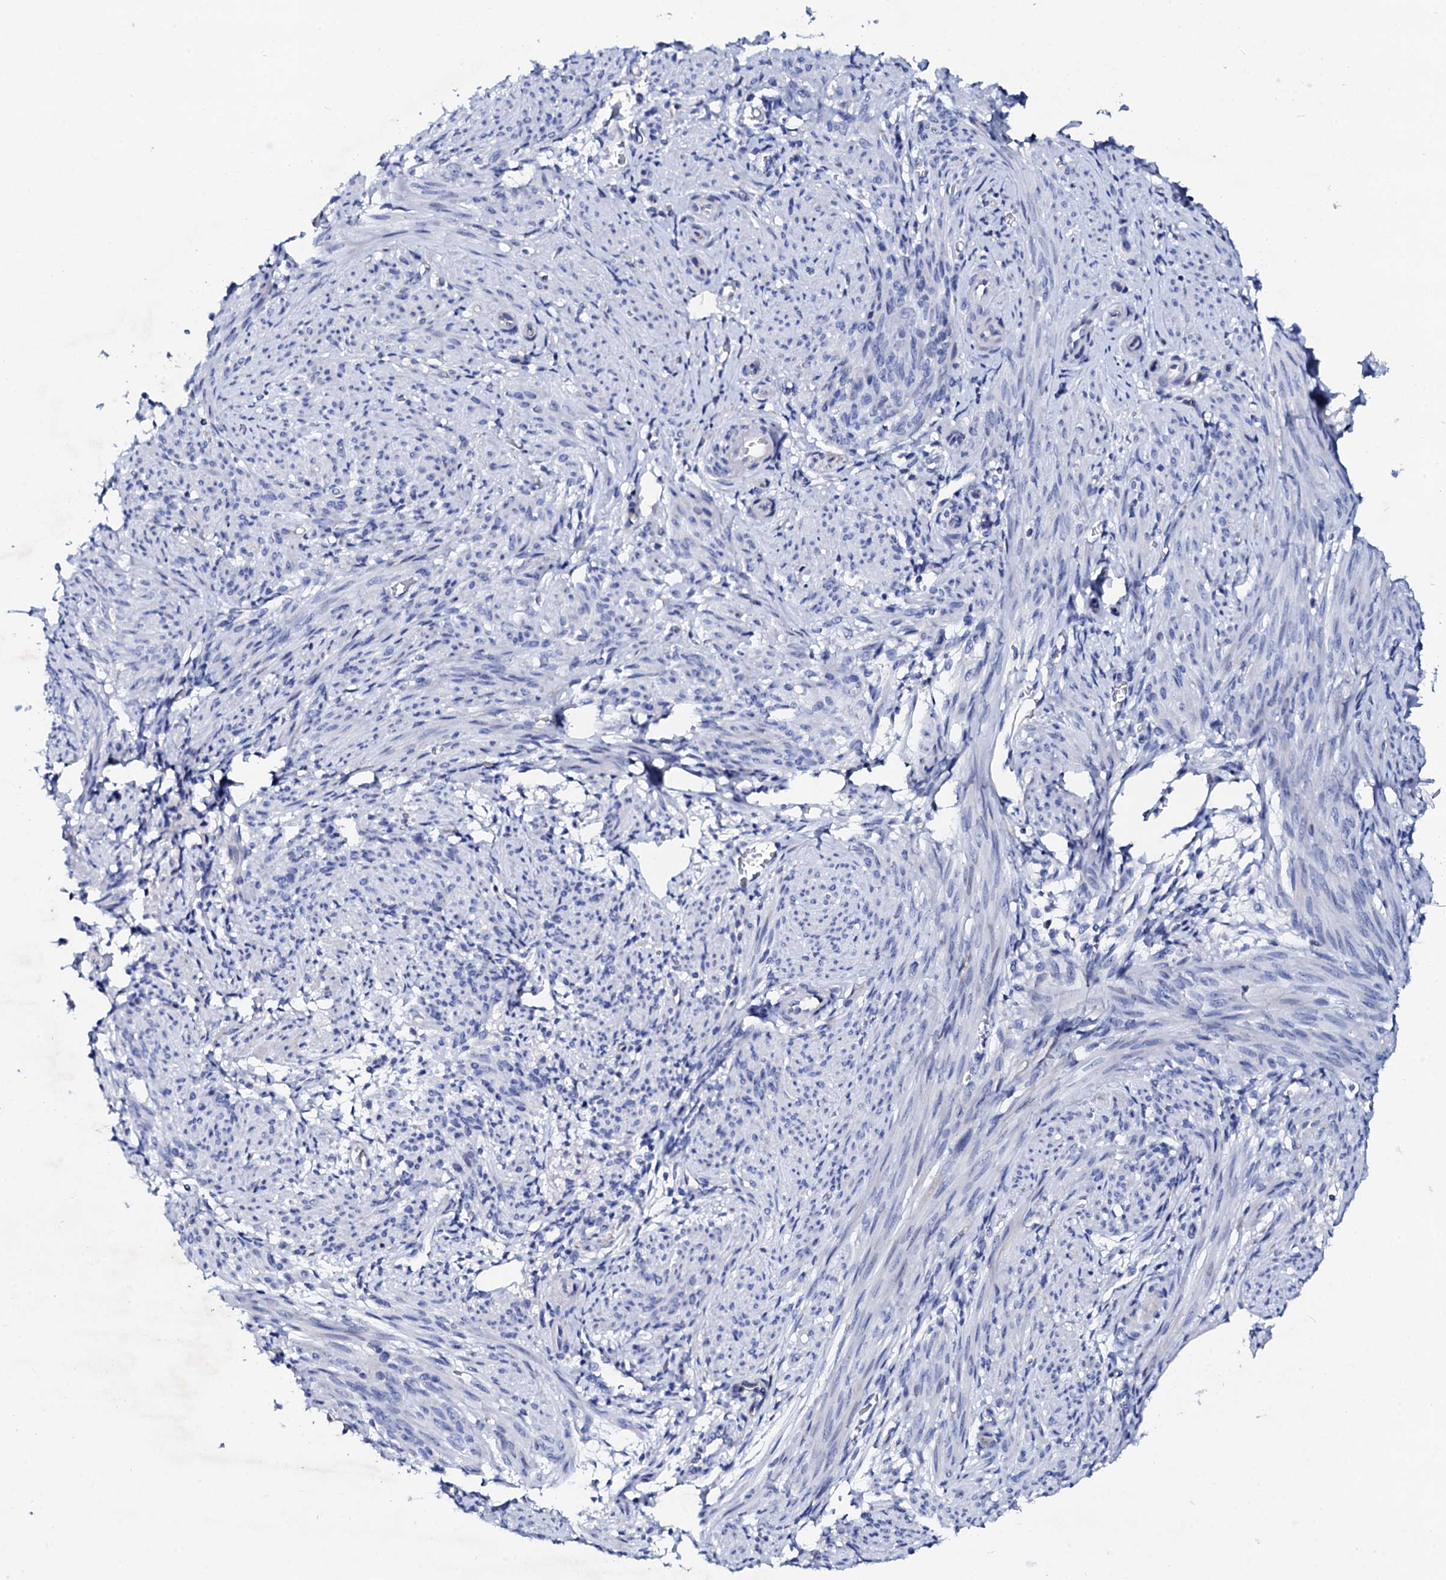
{"staining": {"intensity": "negative", "quantity": "none", "location": "none"}, "tissue": "smooth muscle", "cell_type": "Smooth muscle cells", "image_type": "normal", "snomed": [{"axis": "morphology", "description": "Normal tissue, NOS"}, {"axis": "topography", "description": "Smooth muscle"}], "caption": "This image is of normal smooth muscle stained with immunohistochemistry (IHC) to label a protein in brown with the nuclei are counter-stained blue. There is no expression in smooth muscle cells.", "gene": "TRDN", "patient": {"sex": "female", "age": 39}}